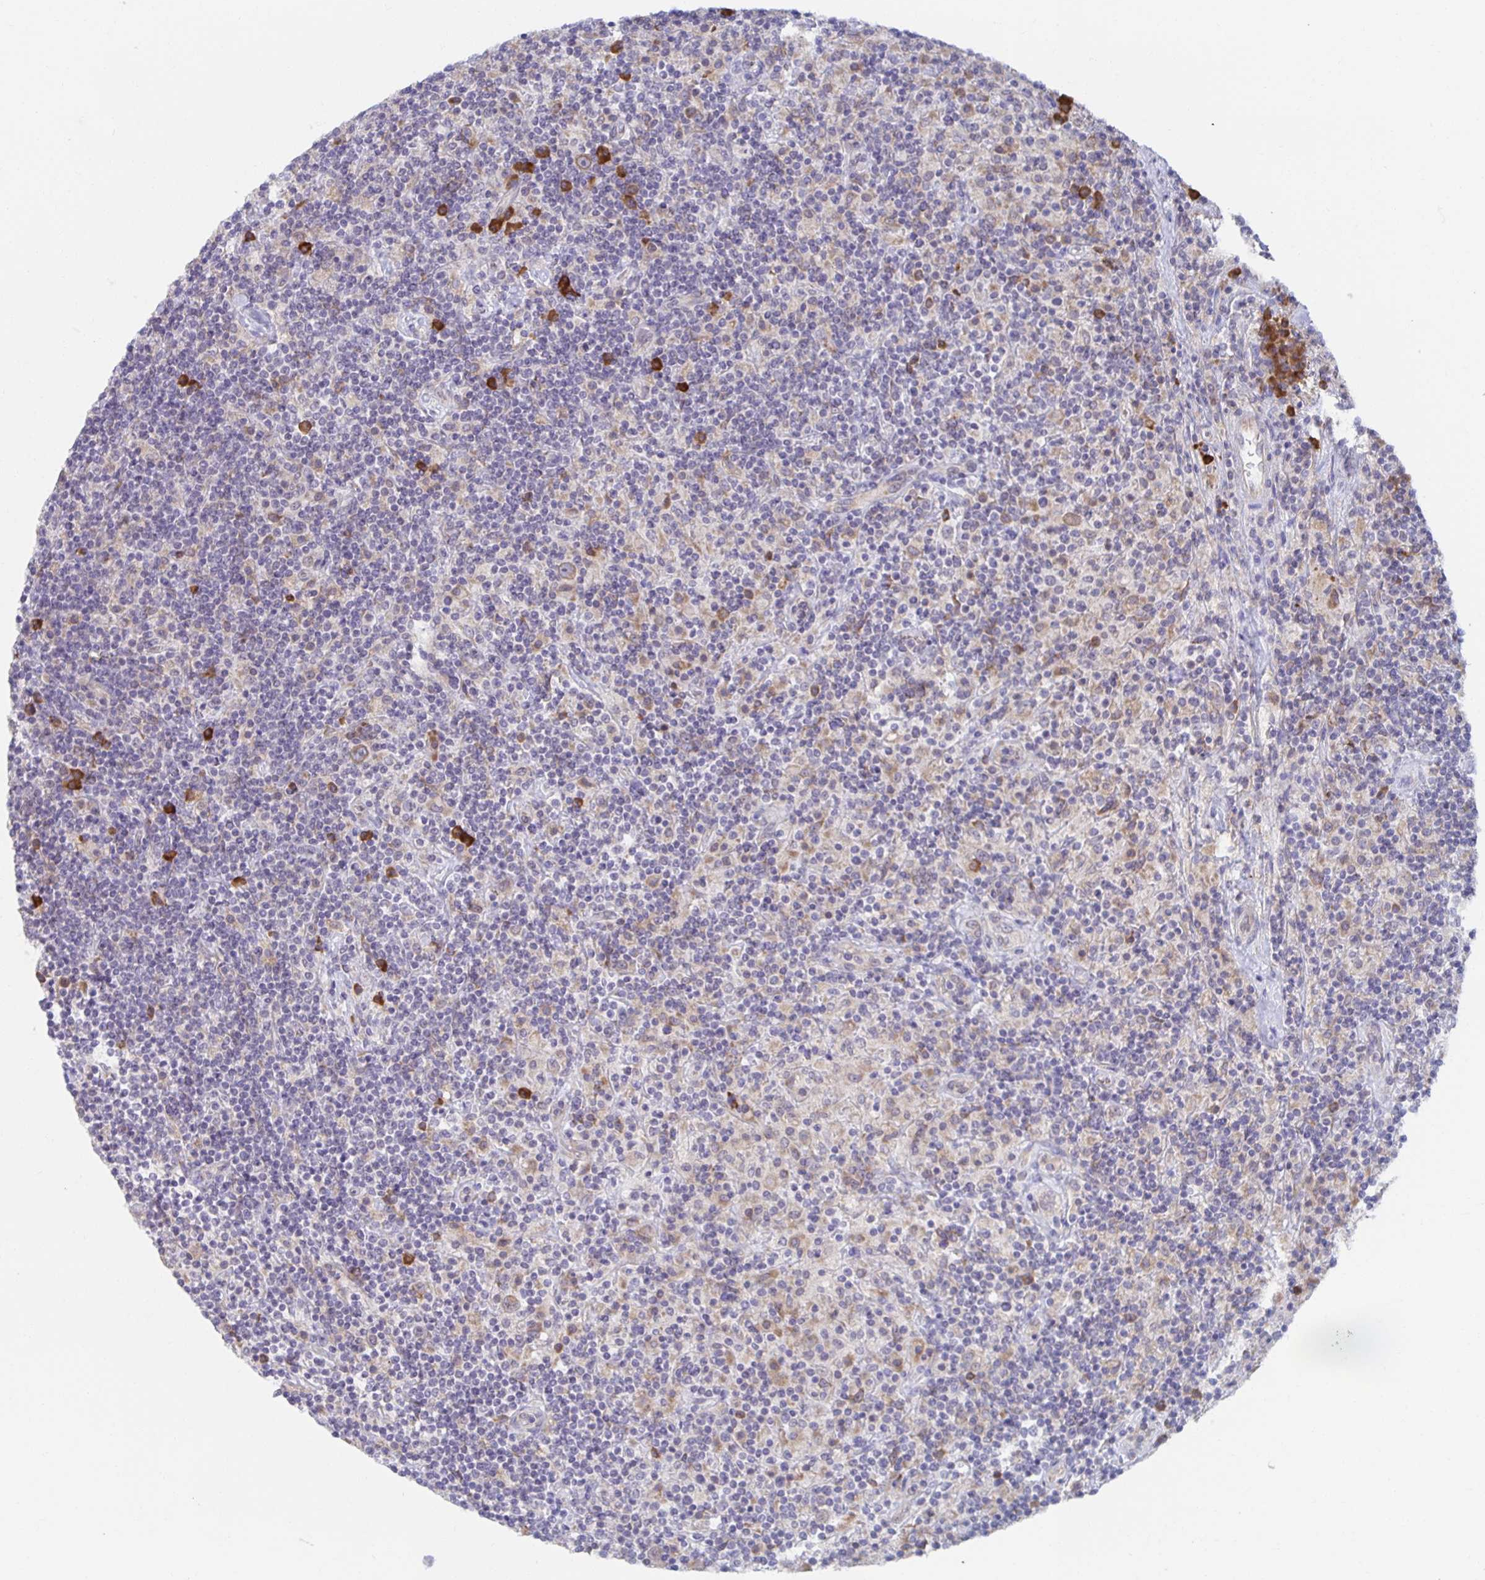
{"staining": {"intensity": "weak", "quantity": ">75%", "location": "cytoplasmic/membranous"}, "tissue": "lymphoma", "cell_type": "Tumor cells", "image_type": "cancer", "snomed": [{"axis": "morphology", "description": "Hodgkin's disease, NOS"}, {"axis": "topography", "description": "Lymph node"}], "caption": "IHC image of Hodgkin's disease stained for a protein (brown), which demonstrates low levels of weak cytoplasmic/membranous staining in approximately >75% of tumor cells.", "gene": "BAD", "patient": {"sex": "male", "age": 70}}